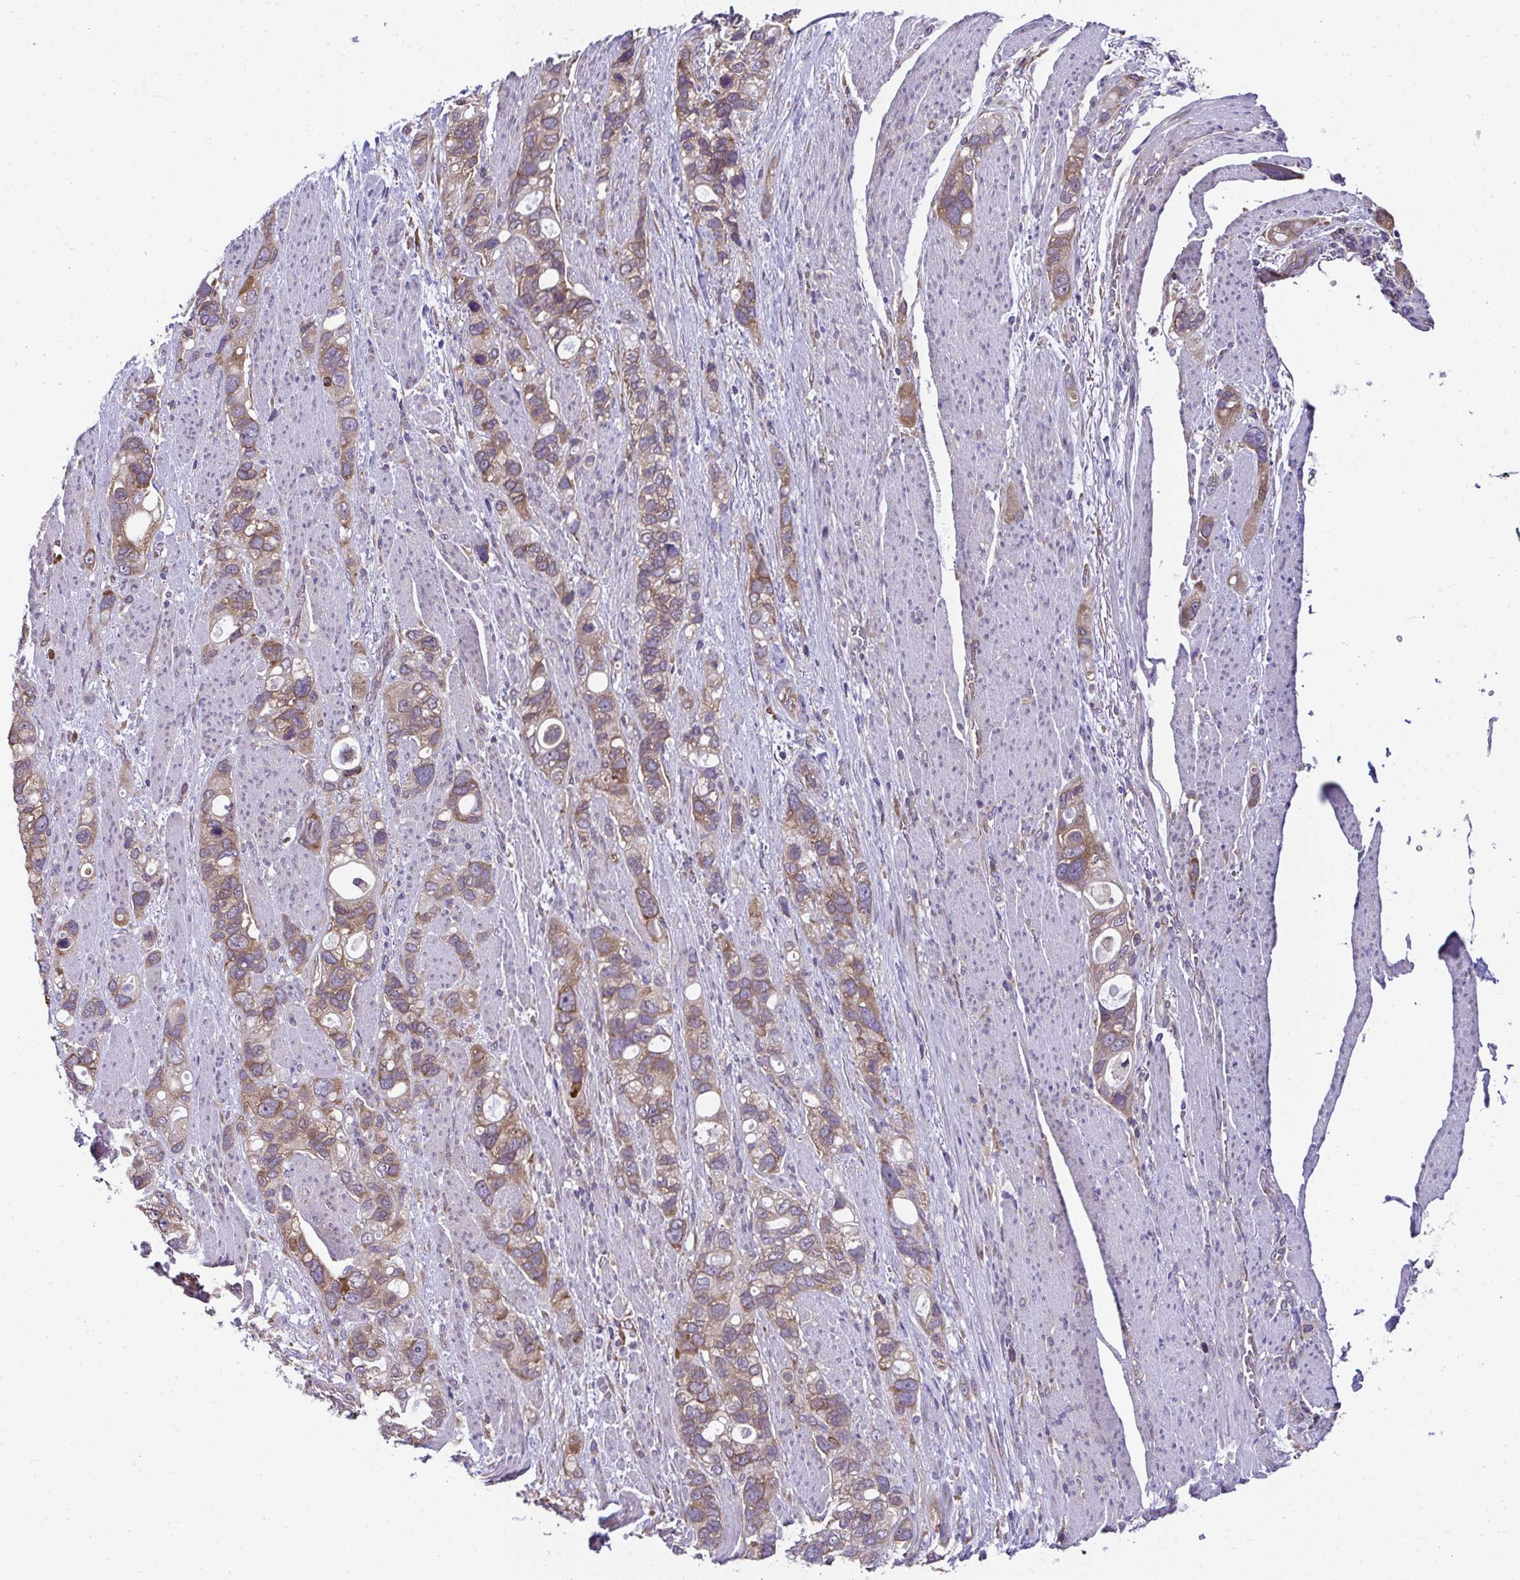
{"staining": {"intensity": "moderate", "quantity": ">75%", "location": "cytoplasmic/membranous"}, "tissue": "stomach cancer", "cell_type": "Tumor cells", "image_type": "cancer", "snomed": [{"axis": "morphology", "description": "Adenocarcinoma, NOS"}, {"axis": "topography", "description": "Stomach, upper"}], "caption": "Stomach cancer was stained to show a protein in brown. There is medium levels of moderate cytoplasmic/membranous staining in about >75% of tumor cells.", "gene": "RPS7", "patient": {"sex": "female", "age": 81}}